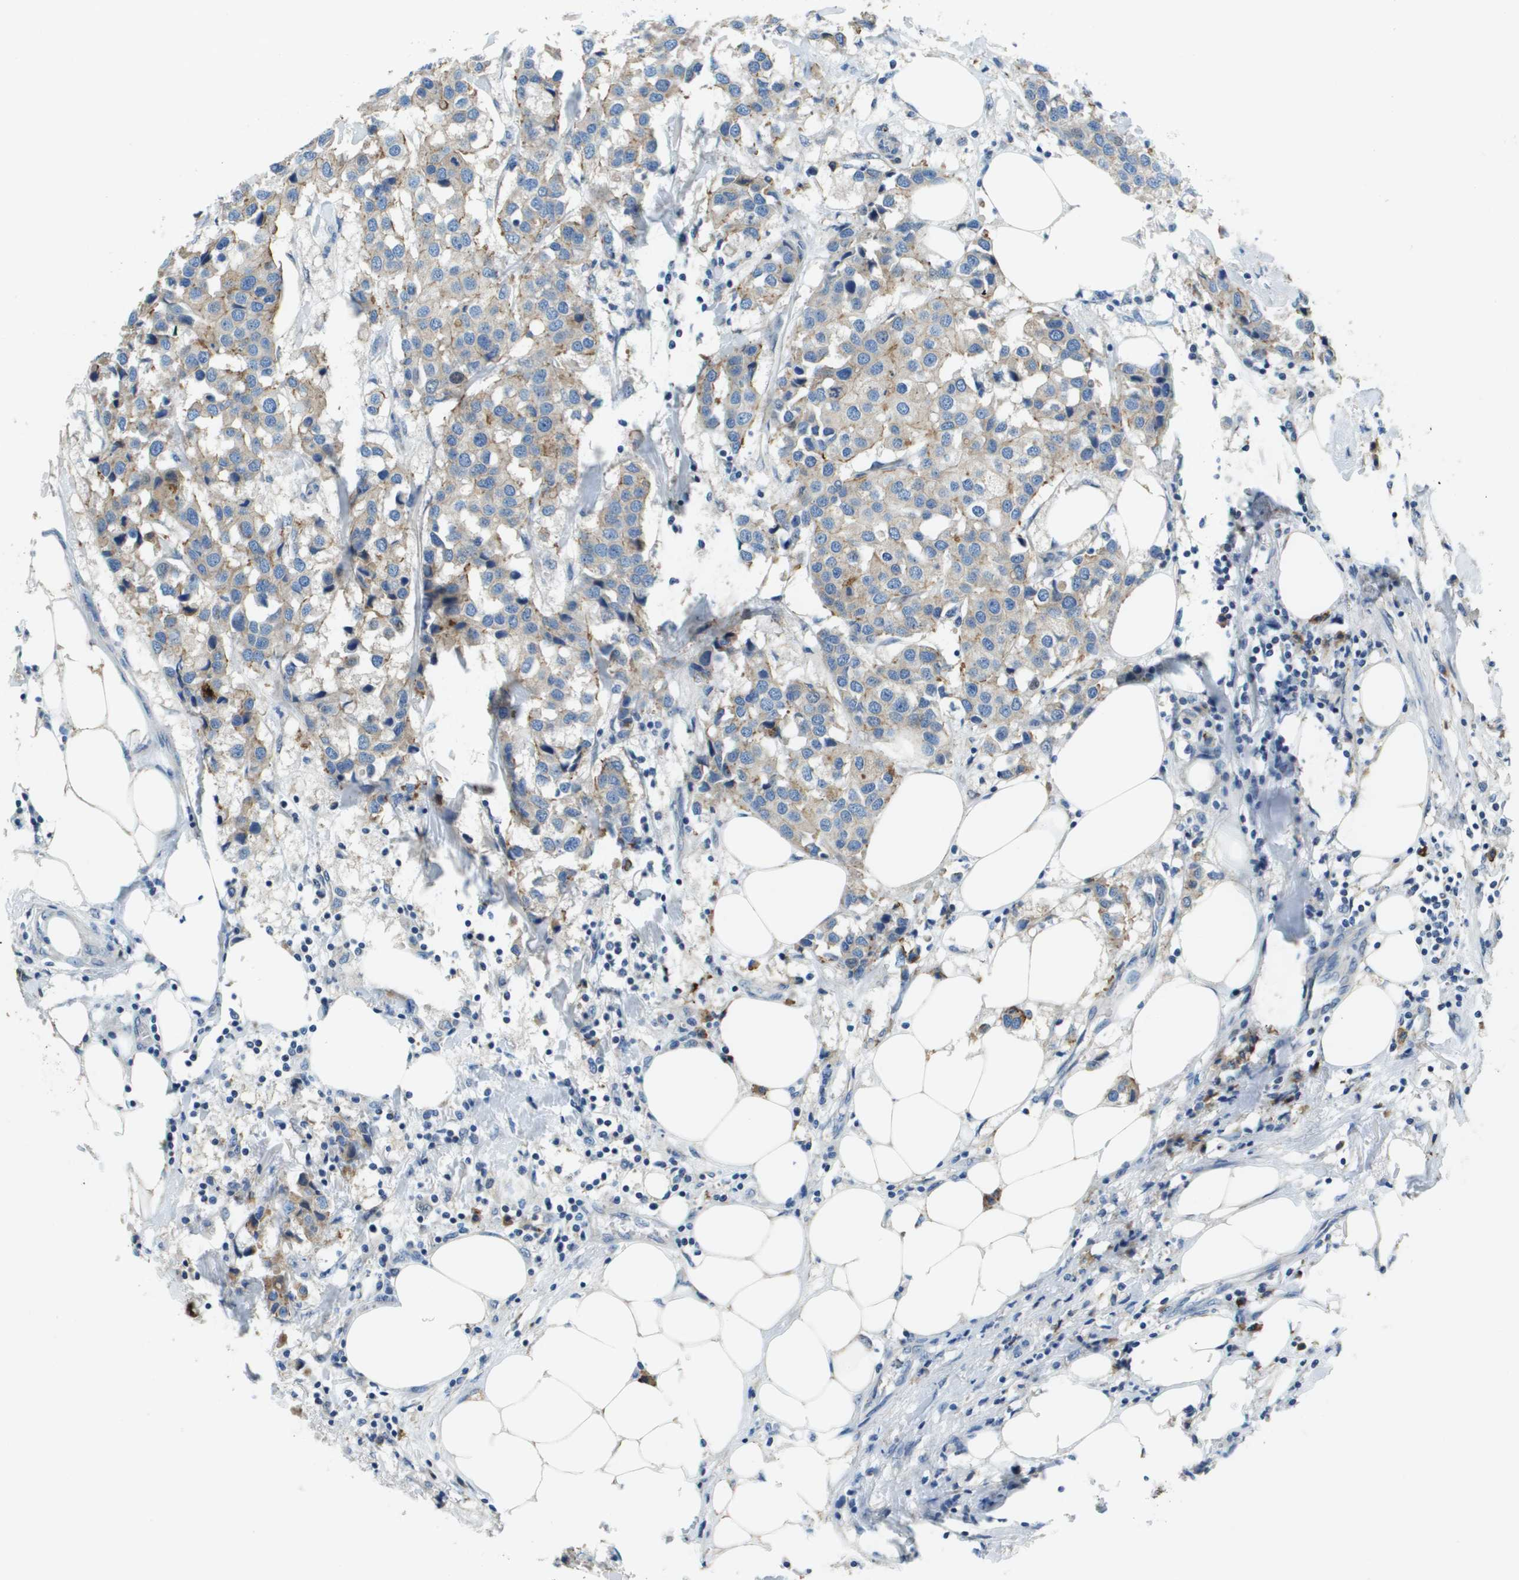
{"staining": {"intensity": "weak", "quantity": "25%-75%", "location": "cytoplasmic/membranous"}, "tissue": "breast cancer", "cell_type": "Tumor cells", "image_type": "cancer", "snomed": [{"axis": "morphology", "description": "Duct carcinoma"}, {"axis": "topography", "description": "Breast"}], "caption": "Tumor cells exhibit low levels of weak cytoplasmic/membranous expression in about 25%-75% of cells in human breast cancer (infiltrating ductal carcinoma). (Brightfield microscopy of DAB IHC at high magnification).", "gene": "SDC1", "patient": {"sex": "female", "age": 80}}